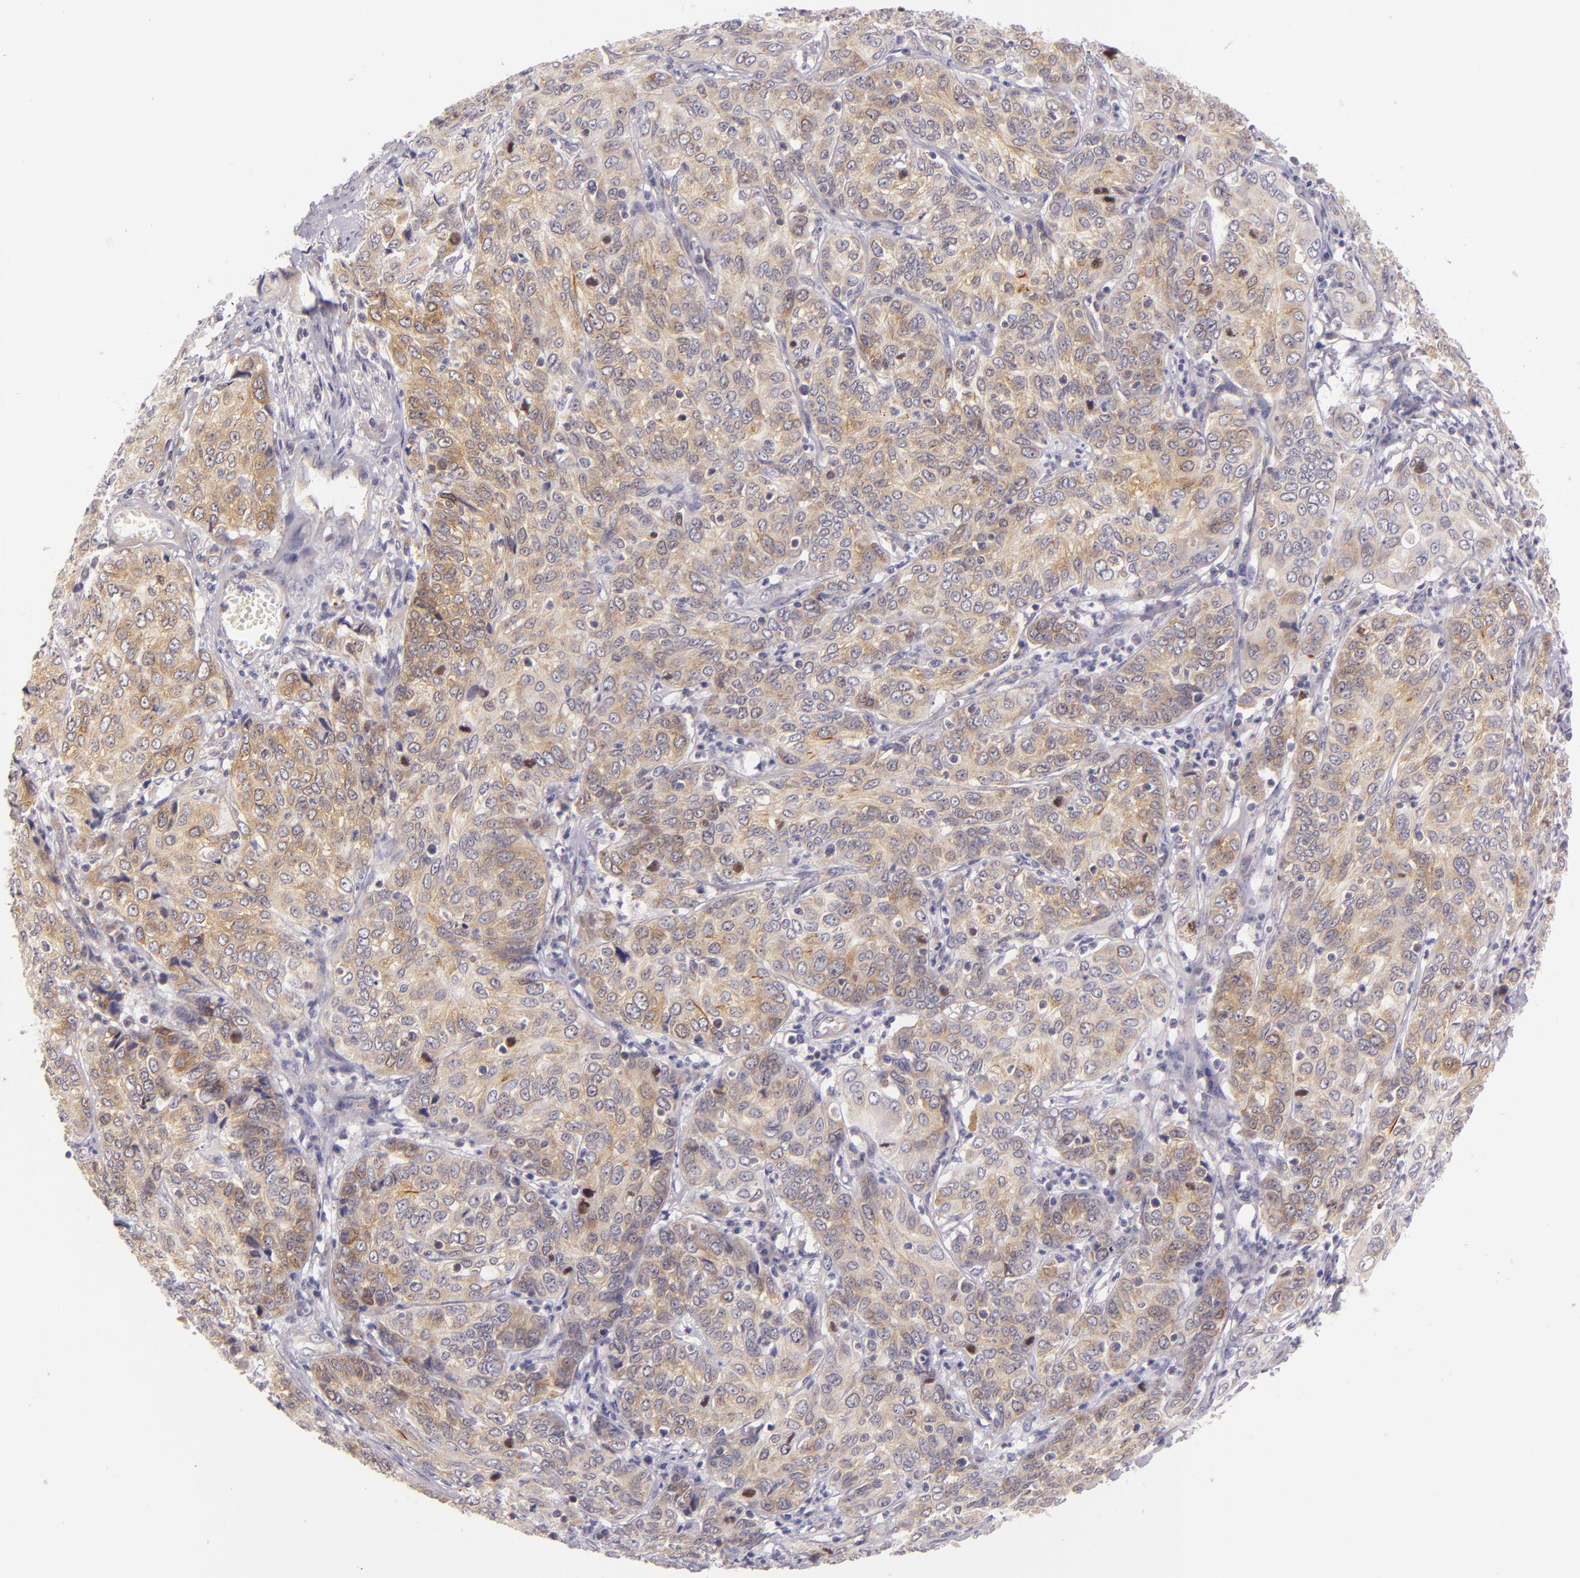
{"staining": {"intensity": "moderate", "quantity": ">75%", "location": "cytoplasmic/membranous"}, "tissue": "cervical cancer", "cell_type": "Tumor cells", "image_type": "cancer", "snomed": [{"axis": "morphology", "description": "Squamous cell carcinoma, NOS"}, {"axis": "topography", "description": "Cervix"}], "caption": "Protein staining by IHC shows moderate cytoplasmic/membranous staining in about >75% of tumor cells in cervical squamous cell carcinoma. The protein of interest is stained brown, and the nuclei are stained in blue (DAB IHC with brightfield microscopy, high magnification).", "gene": "UPF3B", "patient": {"sex": "female", "age": 38}}